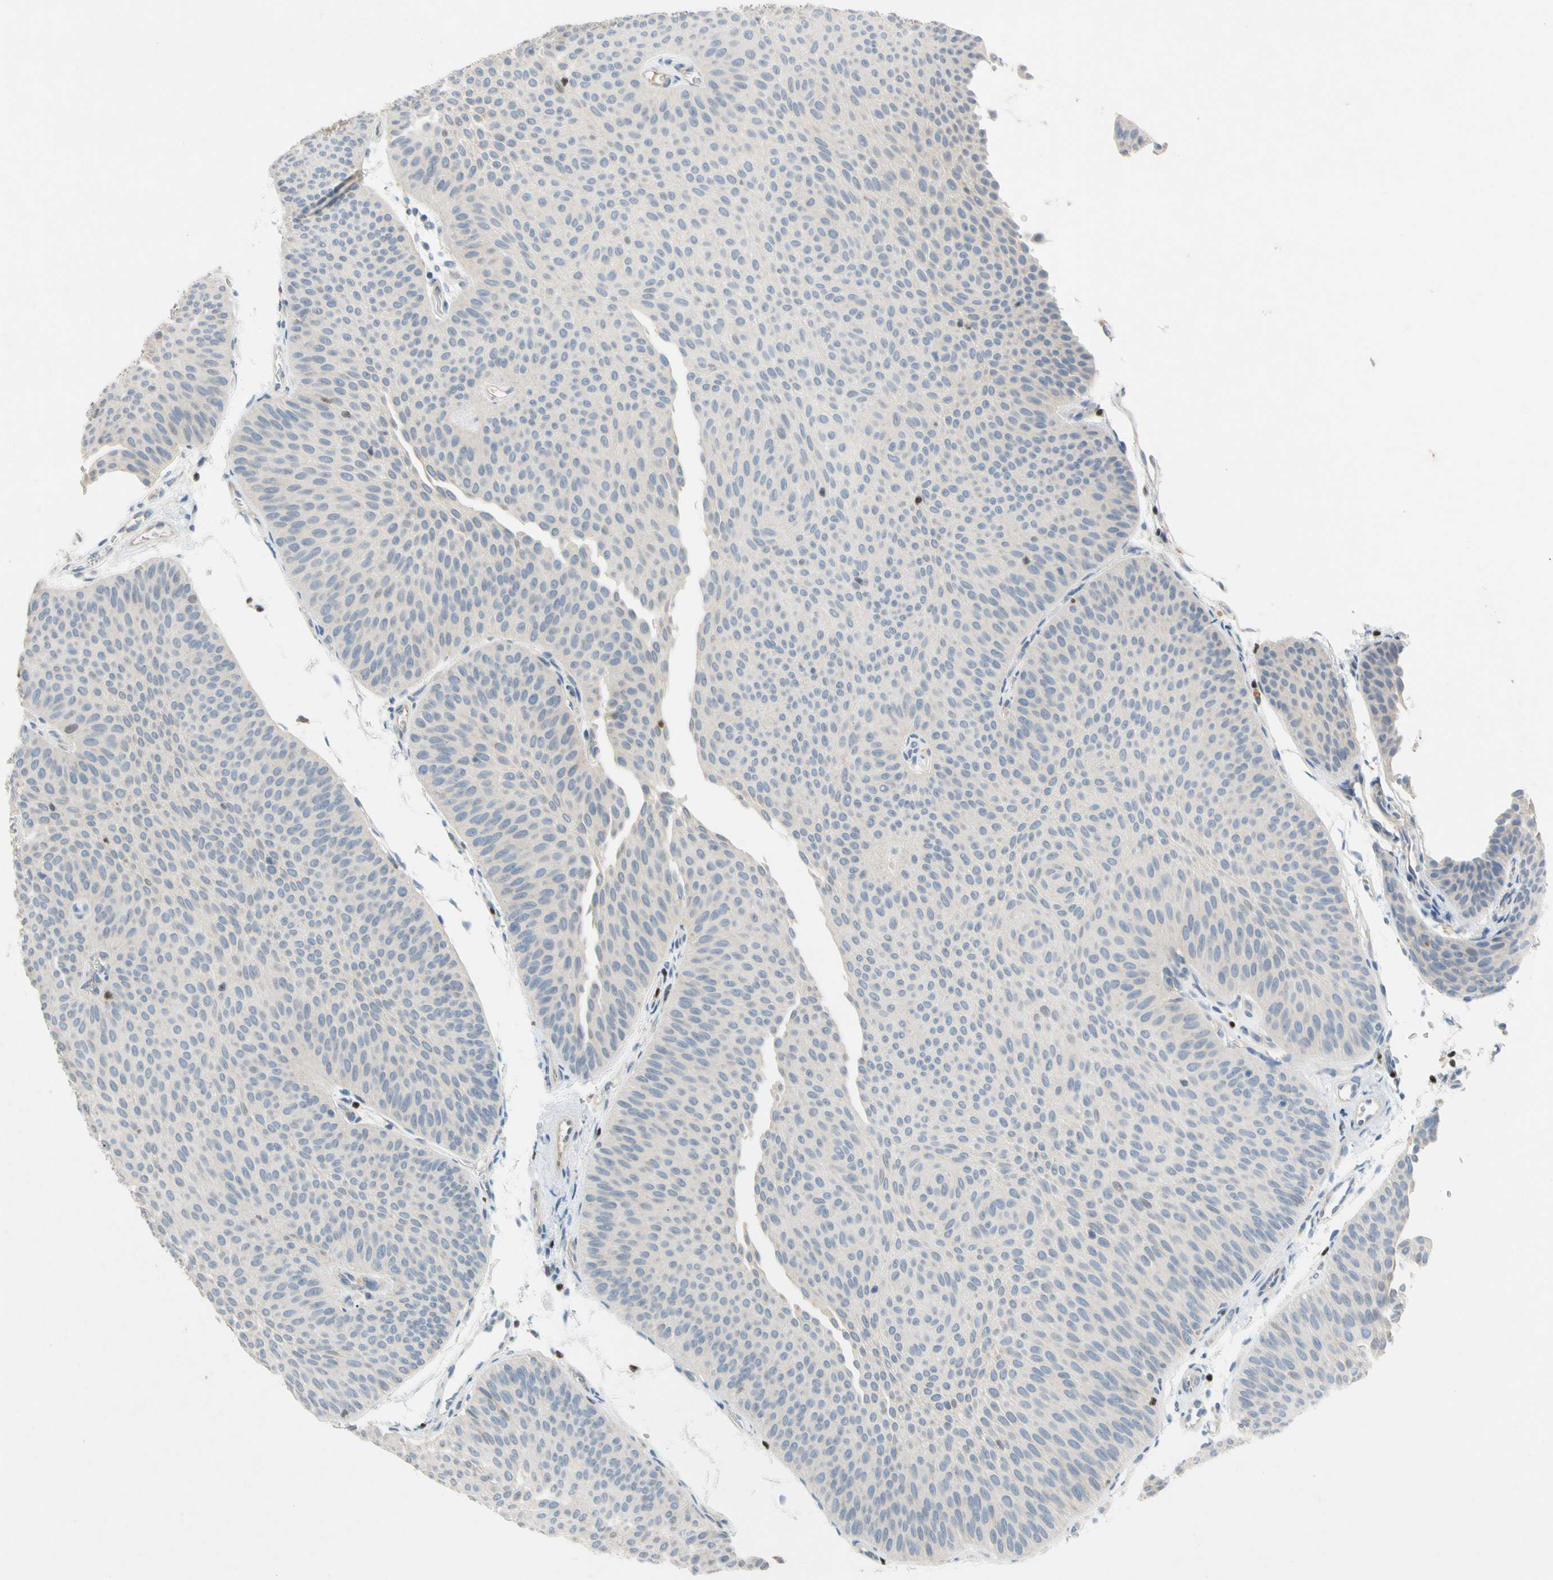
{"staining": {"intensity": "negative", "quantity": "none", "location": "none"}, "tissue": "urothelial cancer", "cell_type": "Tumor cells", "image_type": "cancer", "snomed": [{"axis": "morphology", "description": "Urothelial carcinoma, Low grade"}, {"axis": "topography", "description": "Urinary bladder"}], "caption": "Tumor cells are negative for protein expression in human urothelial carcinoma (low-grade). The staining was performed using DAB to visualize the protein expression in brown, while the nuclei were stained in blue with hematoxylin (Magnification: 20x).", "gene": "SP140", "patient": {"sex": "female", "age": 60}}